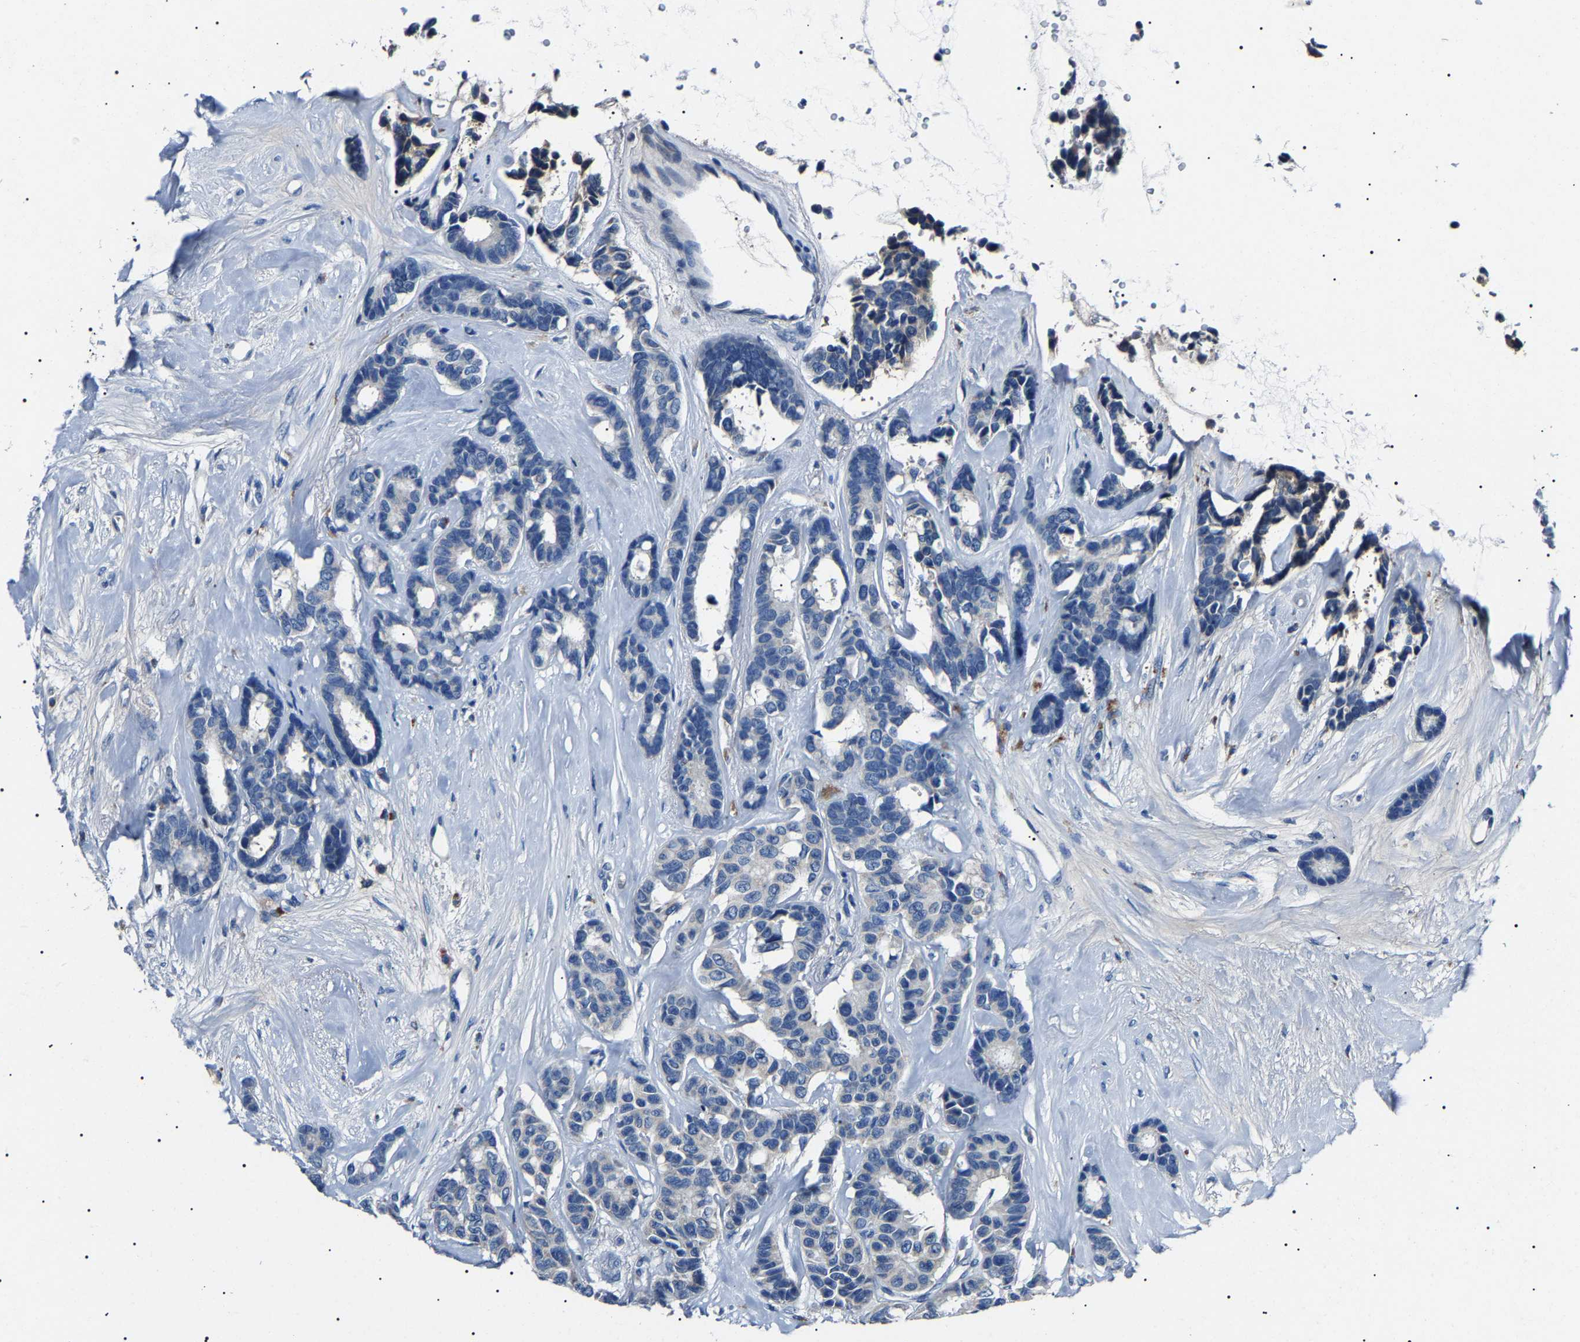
{"staining": {"intensity": "negative", "quantity": "none", "location": "none"}, "tissue": "breast cancer", "cell_type": "Tumor cells", "image_type": "cancer", "snomed": [{"axis": "morphology", "description": "Duct carcinoma"}, {"axis": "topography", "description": "Breast"}], "caption": "Micrograph shows no protein positivity in tumor cells of invasive ductal carcinoma (breast) tissue.", "gene": "KLK15", "patient": {"sex": "female", "age": 87}}